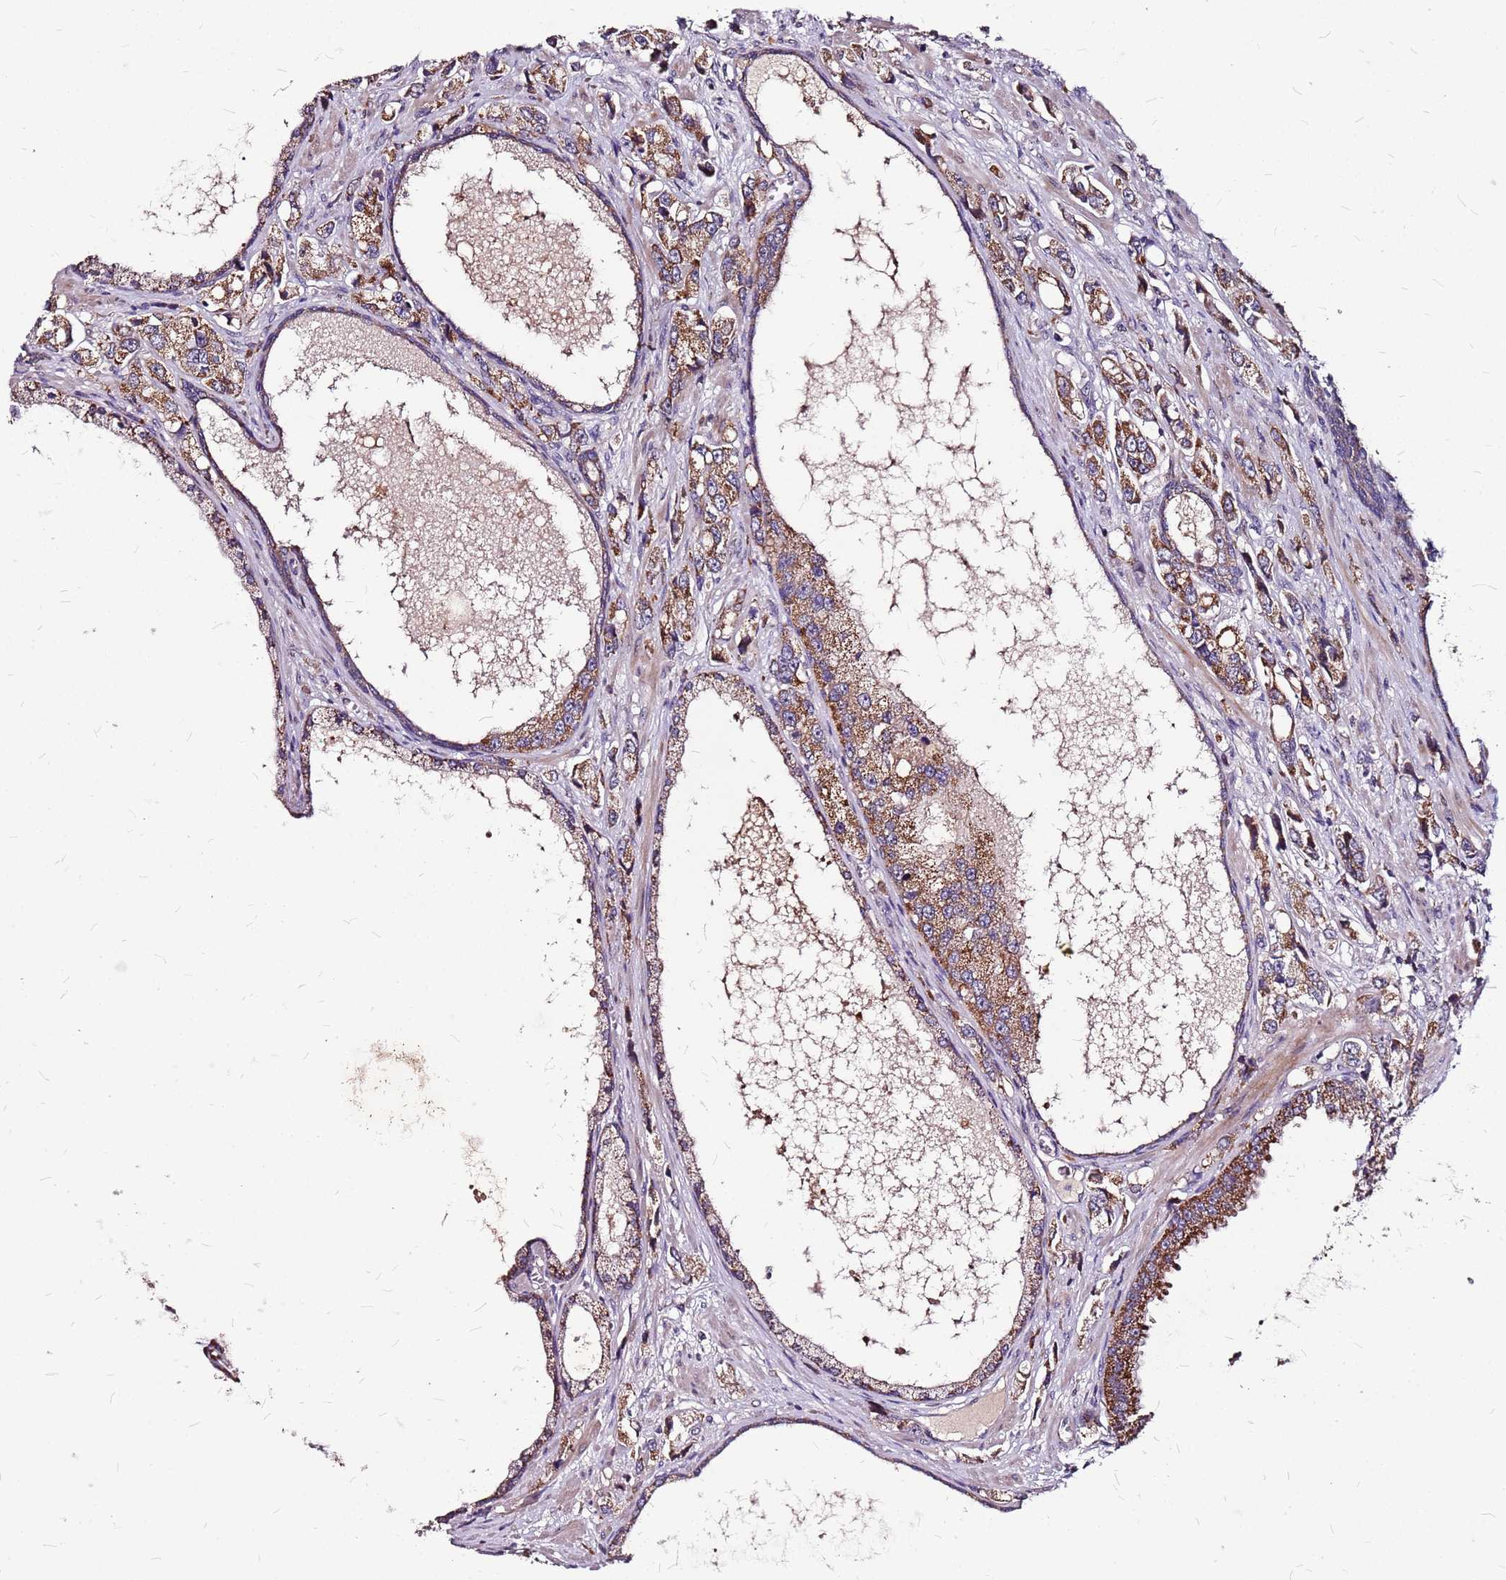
{"staining": {"intensity": "moderate", "quantity": ">75%", "location": "cytoplasmic/membranous"}, "tissue": "prostate cancer", "cell_type": "Tumor cells", "image_type": "cancer", "snomed": [{"axis": "morphology", "description": "Adenocarcinoma, High grade"}, {"axis": "topography", "description": "Prostate"}], "caption": "A brown stain highlights moderate cytoplasmic/membranous positivity of a protein in prostate cancer (high-grade adenocarcinoma) tumor cells. (DAB IHC, brown staining for protein, blue staining for nuclei).", "gene": "DCDC2C", "patient": {"sex": "male", "age": 74}}